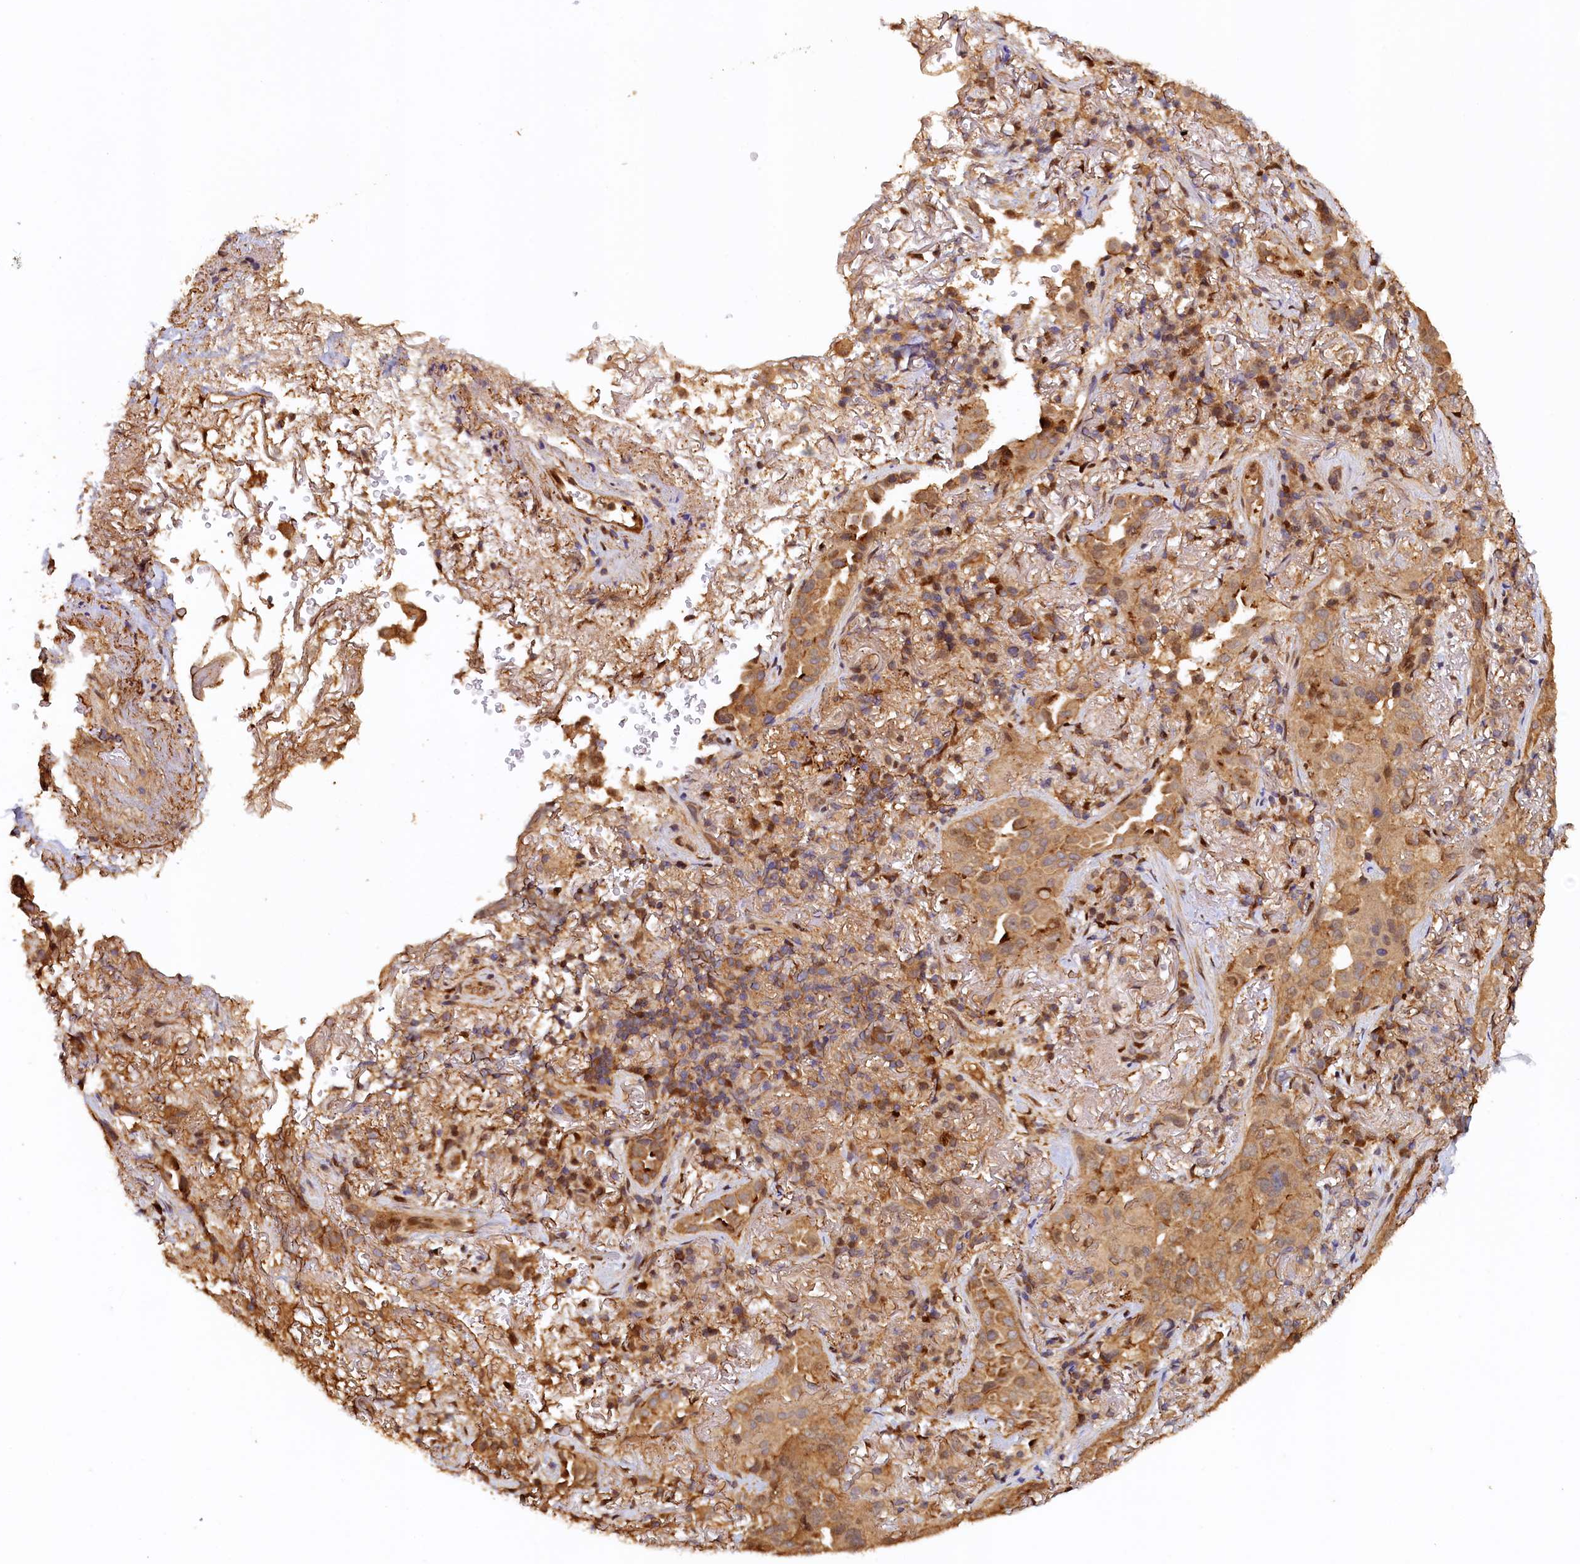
{"staining": {"intensity": "moderate", "quantity": ">75%", "location": "cytoplasmic/membranous"}, "tissue": "lung cancer", "cell_type": "Tumor cells", "image_type": "cancer", "snomed": [{"axis": "morphology", "description": "Adenocarcinoma, NOS"}, {"axis": "topography", "description": "Lung"}], "caption": "Tumor cells display medium levels of moderate cytoplasmic/membranous expression in about >75% of cells in human adenocarcinoma (lung).", "gene": "UBL7", "patient": {"sex": "female", "age": 69}}